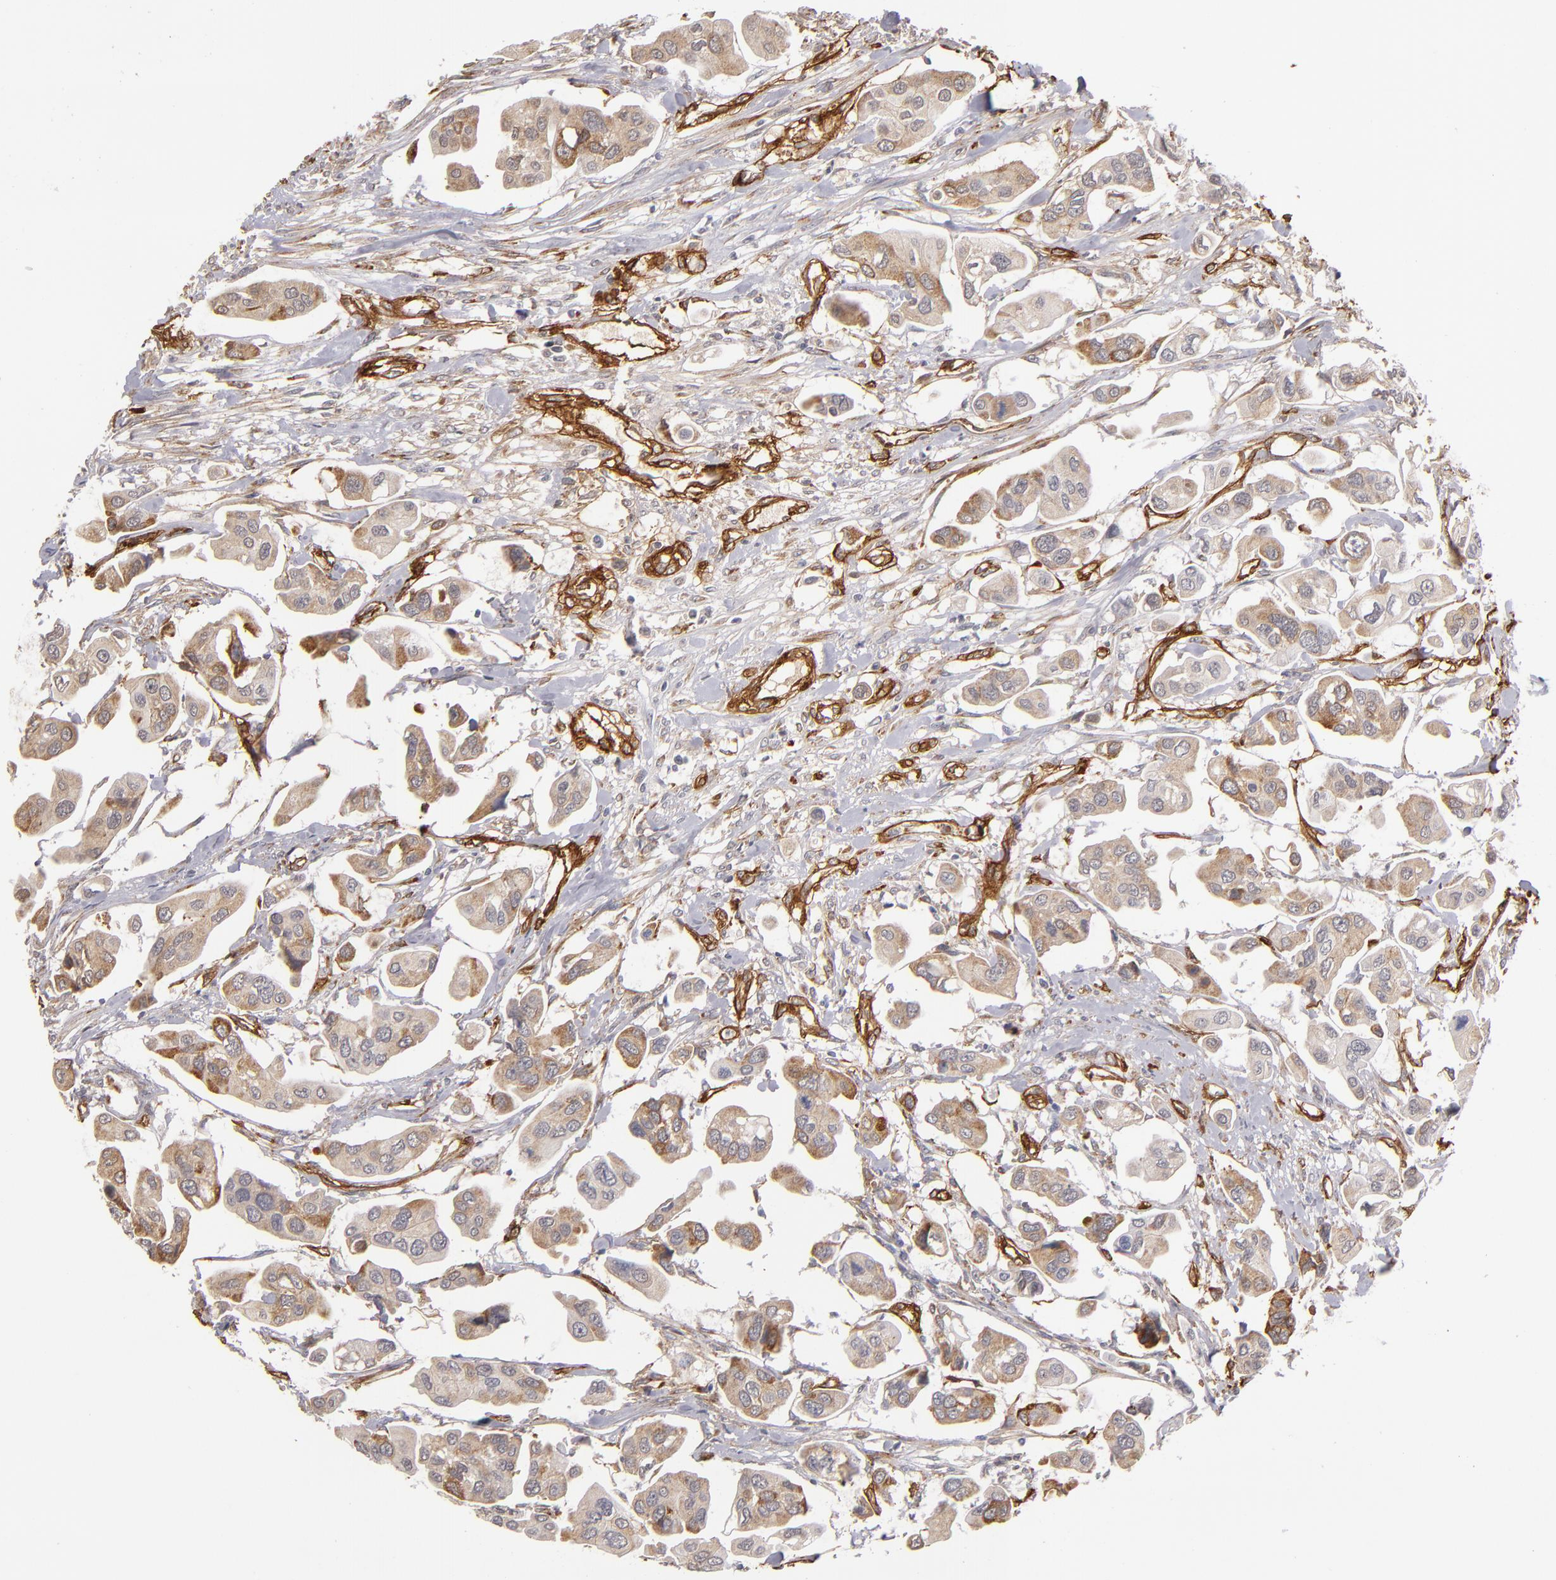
{"staining": {"intensity": "moderate", "quantity": ">75%", "location": "cytoplasmic/membranous"}, "tissue": "urothelial cancer", "cell_type": "Tumor cells", "image_type": "cancer", "snomed": [{"axis": "morphology", "description": "Adenocarcinoma, NOS"}, {"axis": "topography", "description": "Urinary bladder"}], "caption": "Protein expression analysis of adenocarcinoma reveals moderate cytoplasmic/membranous staining in approximately >75% of tumor cells.", "gene": "LAMC1", "patient": {"sex": "male", "age": 61}}